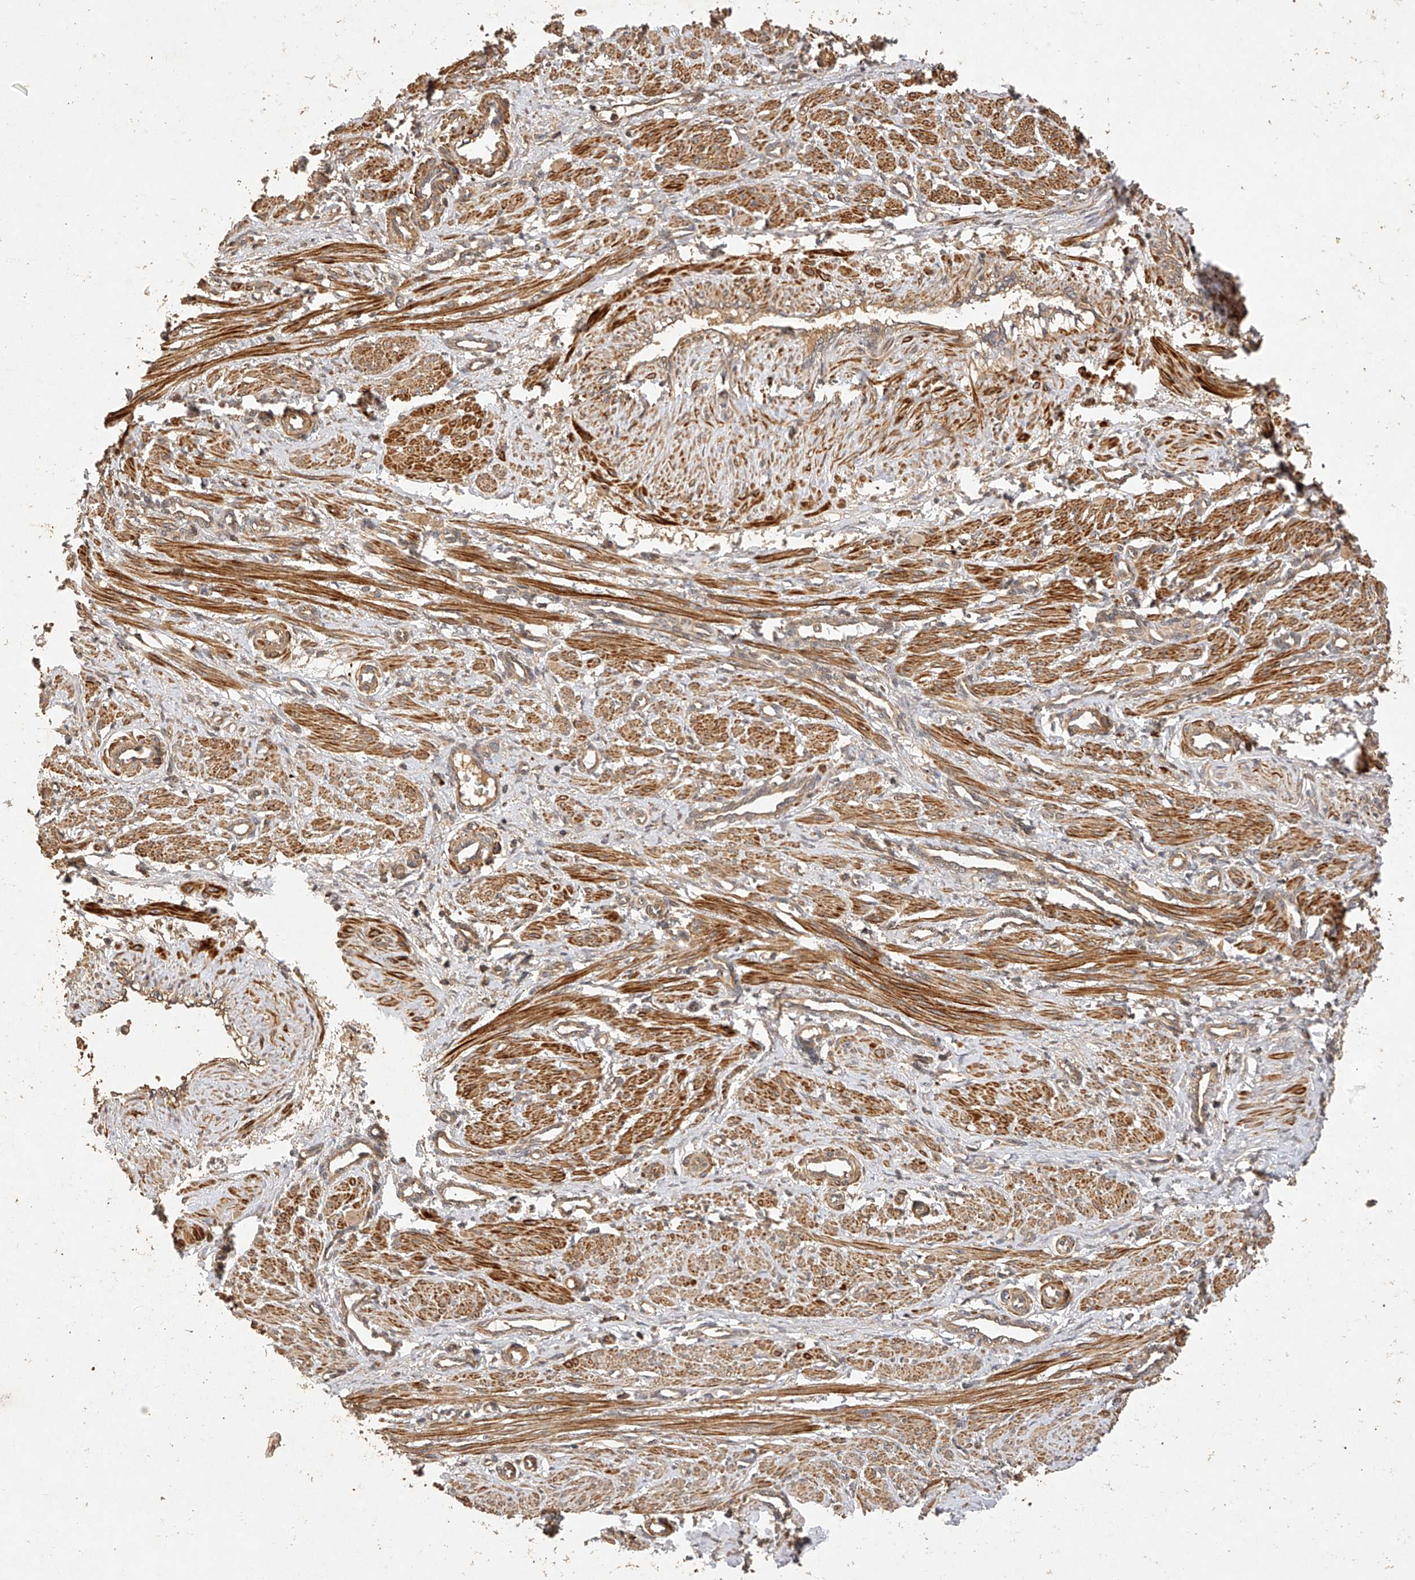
{"staining": {"intensity": "strong", "quantity": ">75%", "location": "cytoplasmic/membranous"}, "tissue": "smooth muscle", "cell_type": "Smooth muscle cells", "image_type": "normal", "snomed": [{"axis": "morphology", "description": "Normal tissue, NOS"}, {"axis": "topography", "description": "Endometrium"}], "caption": "The histopathology image reveals immunohistochemical staining of normal smooth muscle. There is strong cytoplasmic/membranous expression is identified in approximately >75% of smooth muscle cells. (DAB (3,3'-diaminobenzidine) = brown stain, brightfield microscopy at high magnification).", "gene": "NSMAF", "patient": {"sex": "female", "age": 33}}